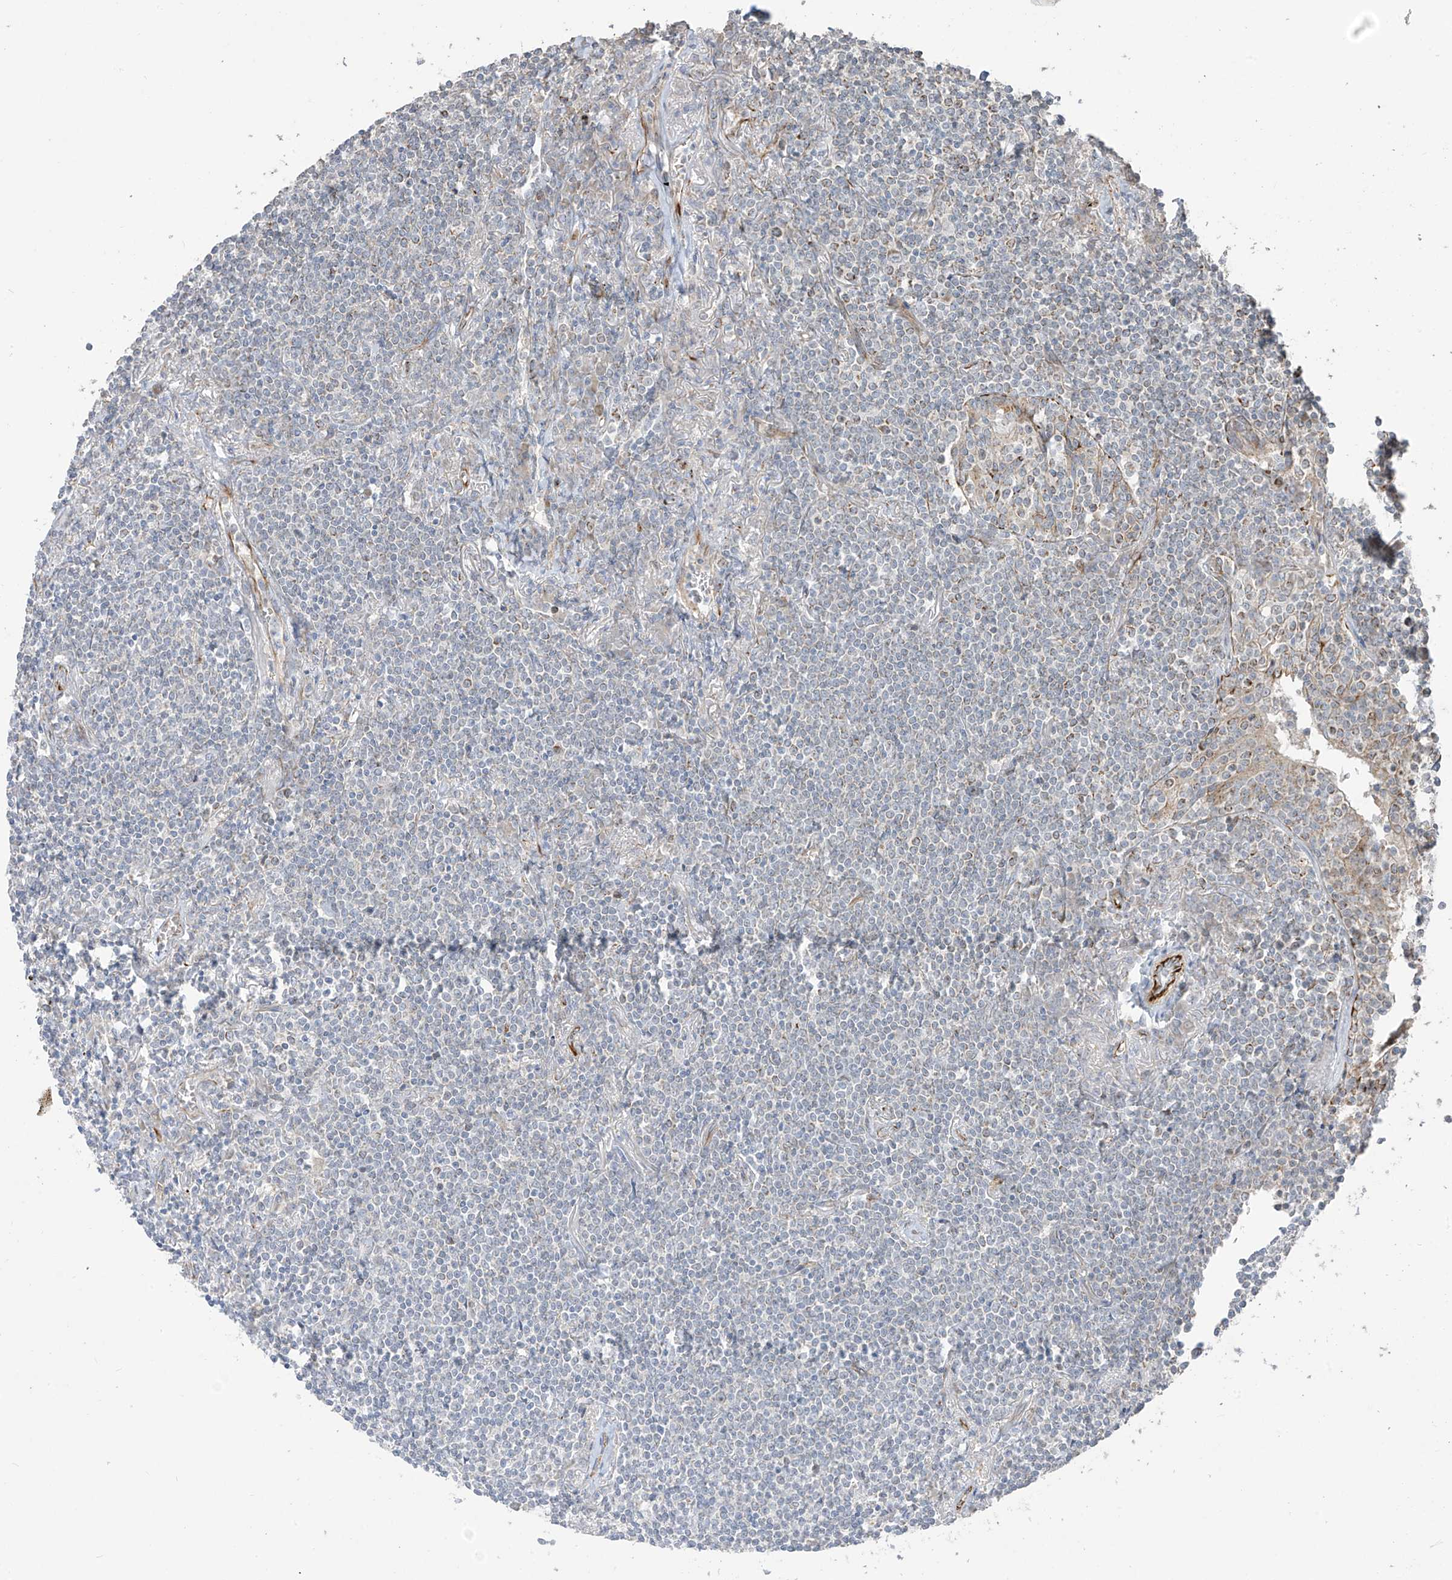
{"staining": {"intensity": "negative", "quantity": "none", "location": "none"}, "tissue": "lymphoma", "cell_type": "Tumor cells", "image_type": "cancer", "snomed": [{"axis": "morphology", "description": "Malignant lymphoma, non-Hodgkin's type, Low grade"}, {"axis": "topography", "description": "Lung"}], "caption": "Immunohistochemistry (IHC) micrograph of neoplastic tissue: malignant lymphoma, non-Hodgkin's type (low-grade) stained with DAB (3,3'-diaminobenzidine) displays no significant protein staining in tumor cells.", "gene": "DCDC2", "patient": {"sex": "female", "age": 71}}